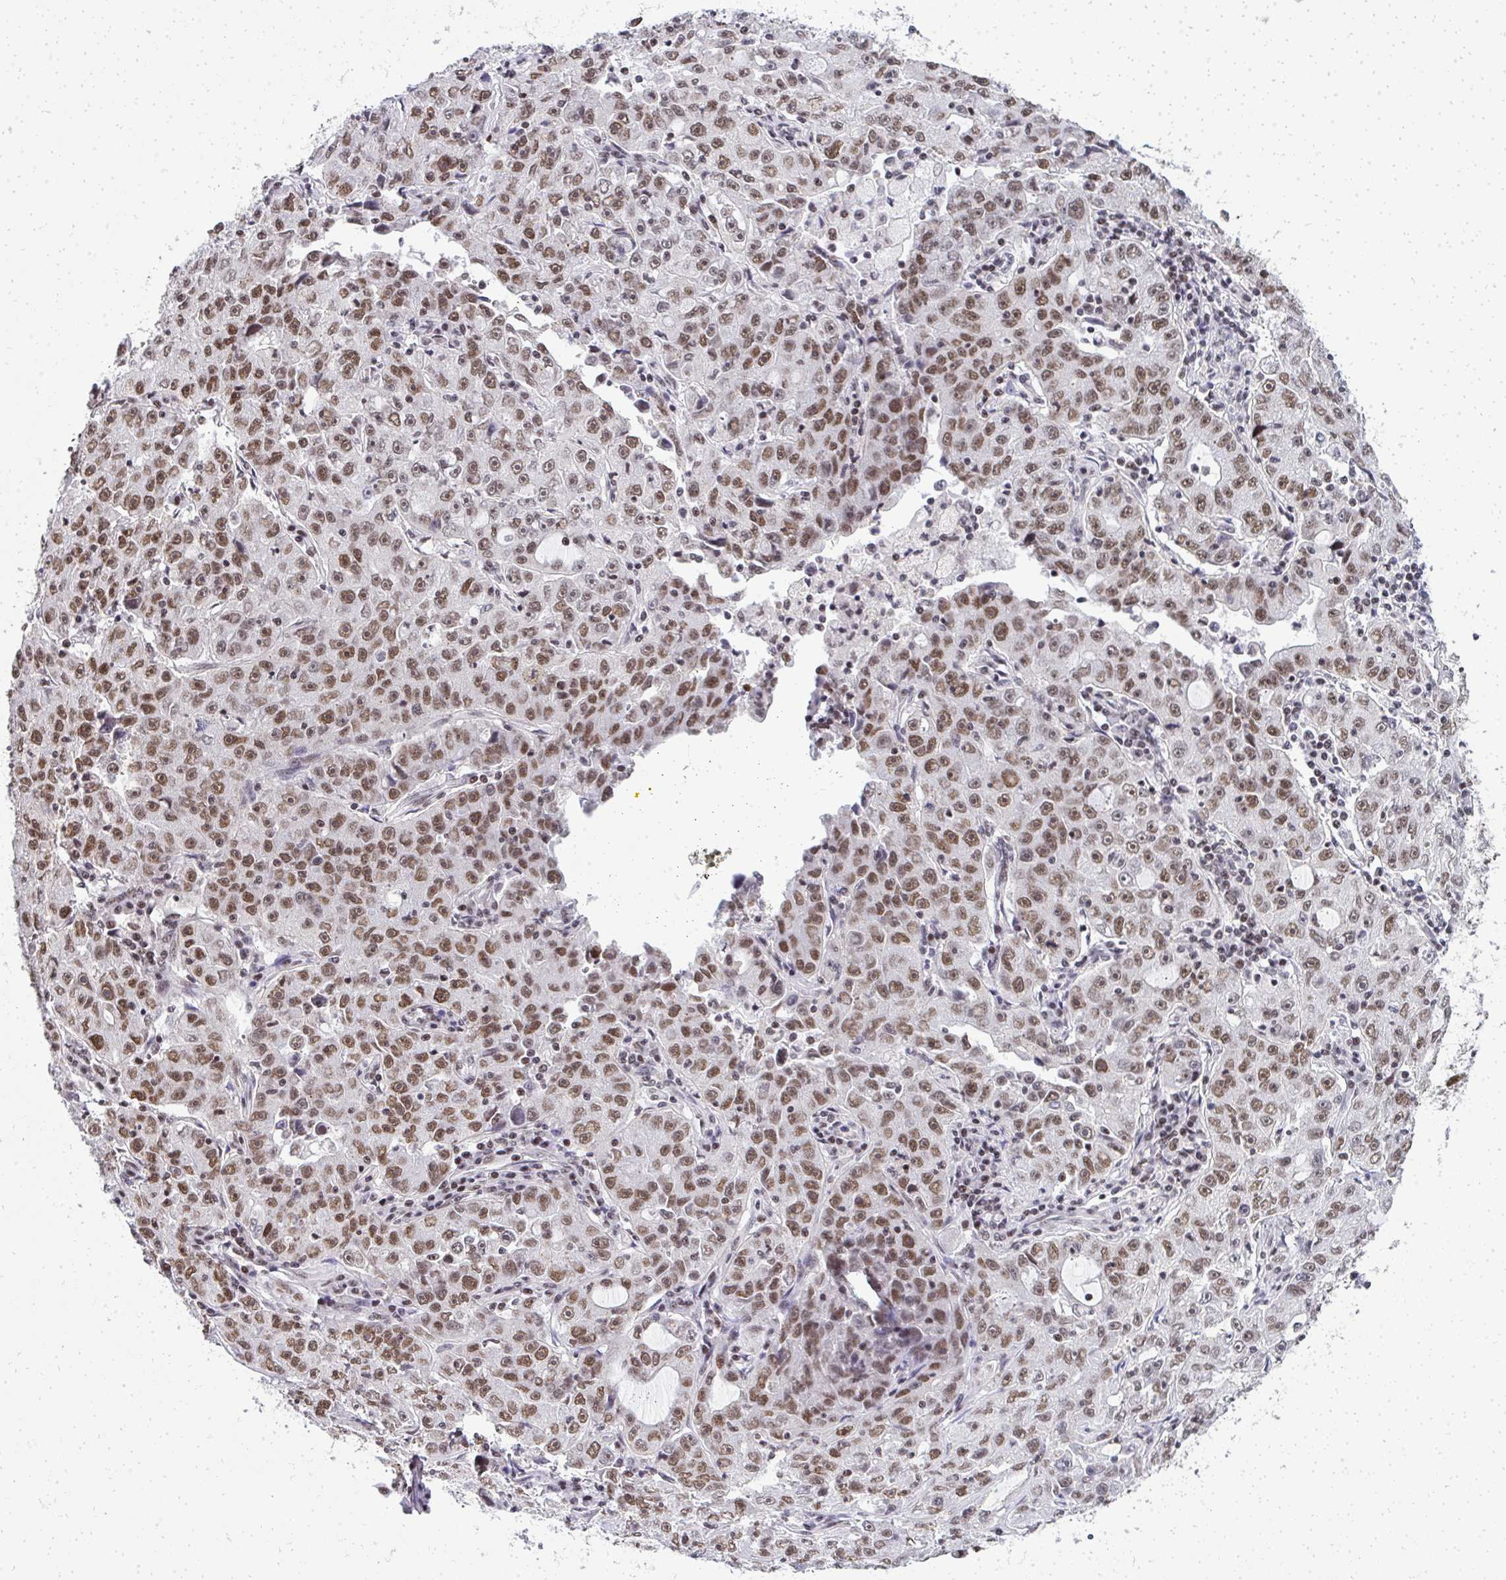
{"staining": {"intensity": "moderate", "quantity": ">75%", "location": "nuclear"}, "tissue": "lung cancer", "cell_type": "Tumor cells", "image_type": "cancer", "snomed": [{"axis": "morphology", "description": "Normal morphology"}, {"axis": "morphology", "description": "Adenocarcinoma, NOS"}, {"axis": "topography", "description": "Lymph node"}, {"axis": "topography", "description": "Lung"}], "caption": "This photomicrograph reveals IHC staining of adenocarcinoma (lung), with medium moderate nuclear expression in about >75% of tumor cells.", "gene": "SIRT7", "patient": {"sex": "female", "age": 57}}